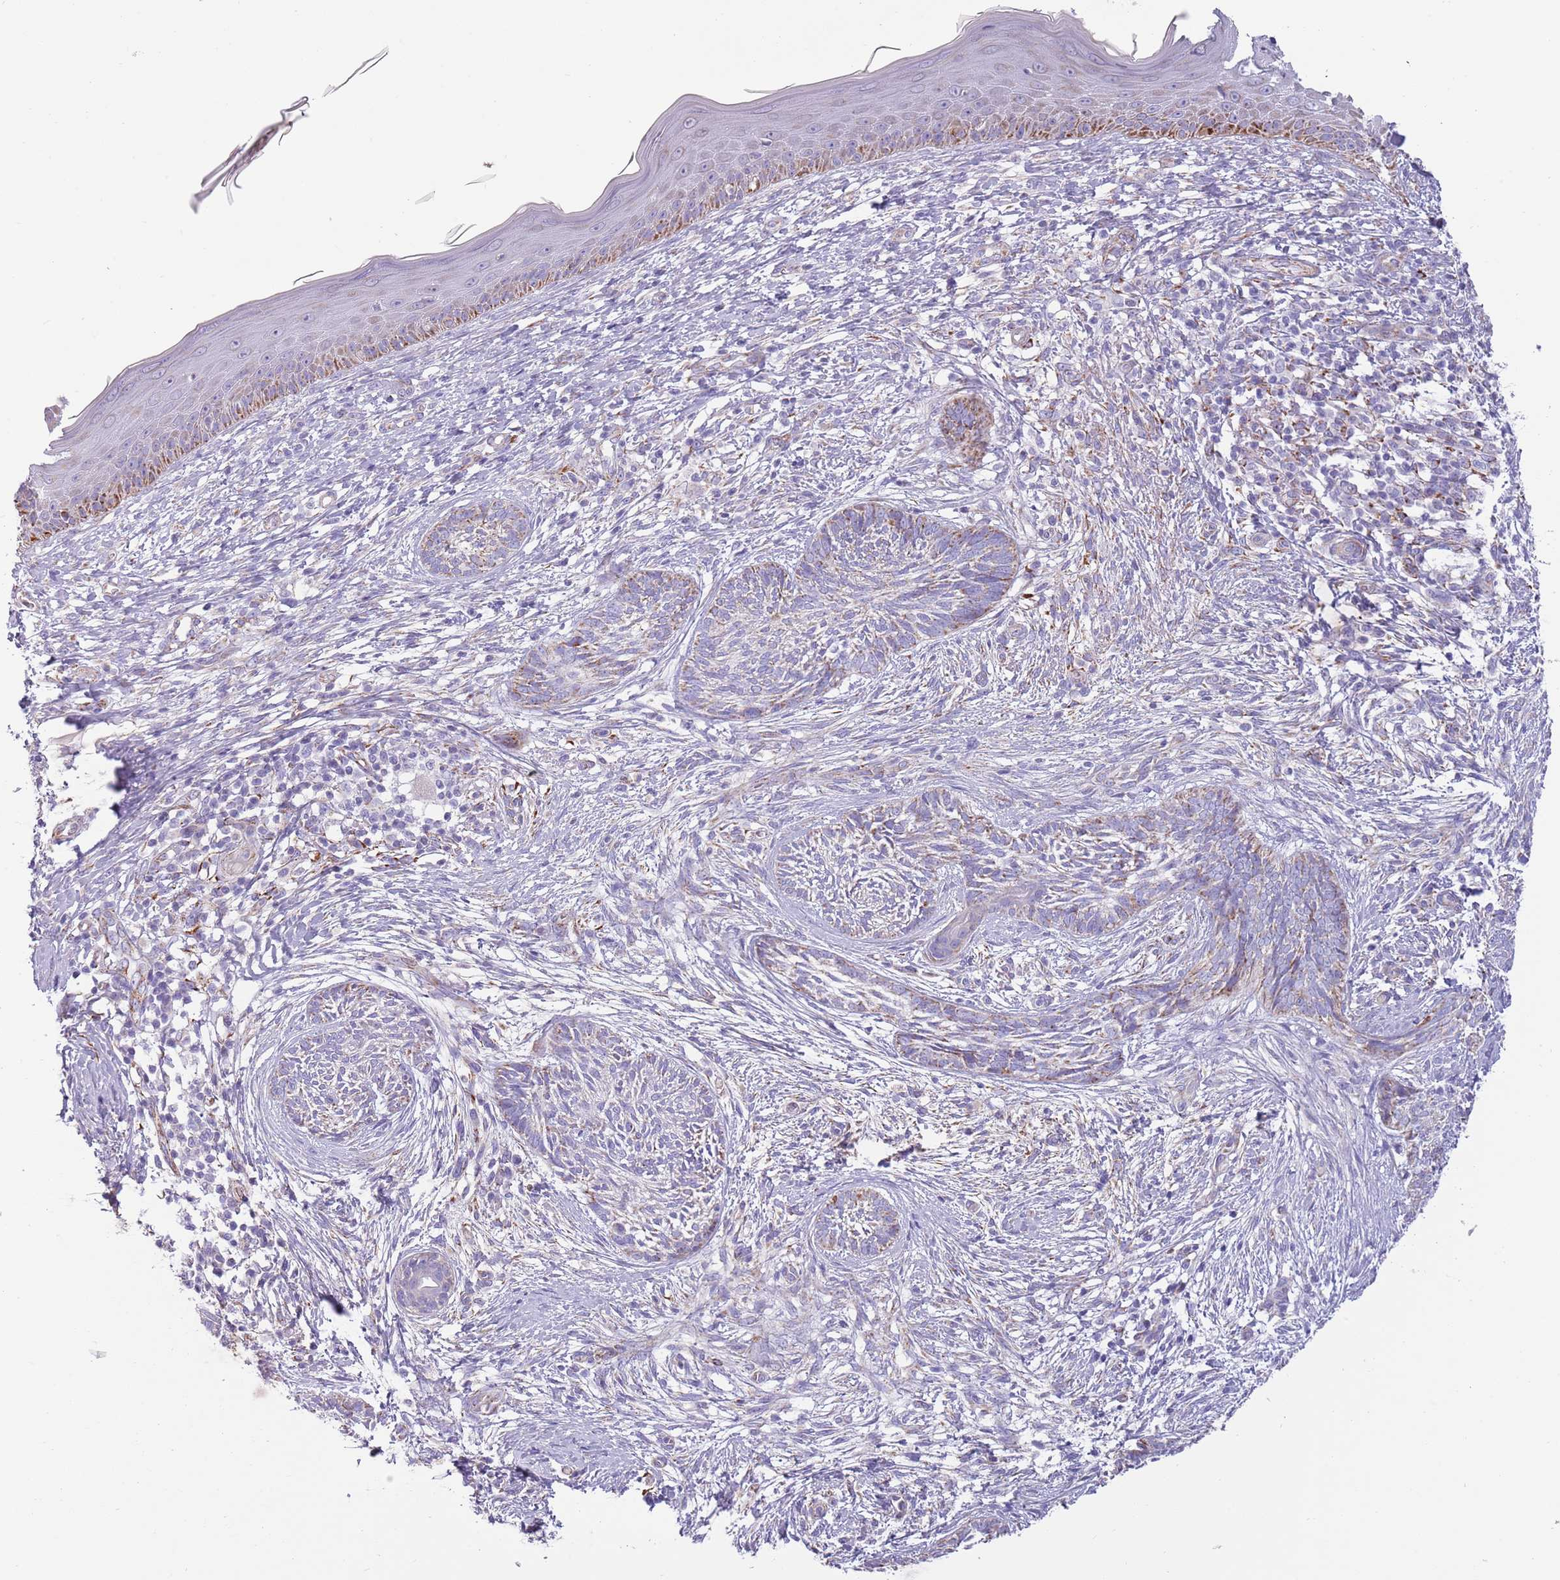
{"staining": {"intensity": "weak", "quantity": "<25%", "location": "cytoplasmic/membranous"}, "tissue": "skin cancer", "cell_type": "Tumor cells", "image_type": "cancer", "snomed": [{"axis": "morphology", "description": "Basal cell carcinoma"}, {"axis": "topography", "description": "Skin"}], "caption": "Micrograph shows no significant protein positivity in tumor cells of basal cell carcinoma (skin).", "gene": "RNF222", "patient": {"sex": "male", "age": 73}}